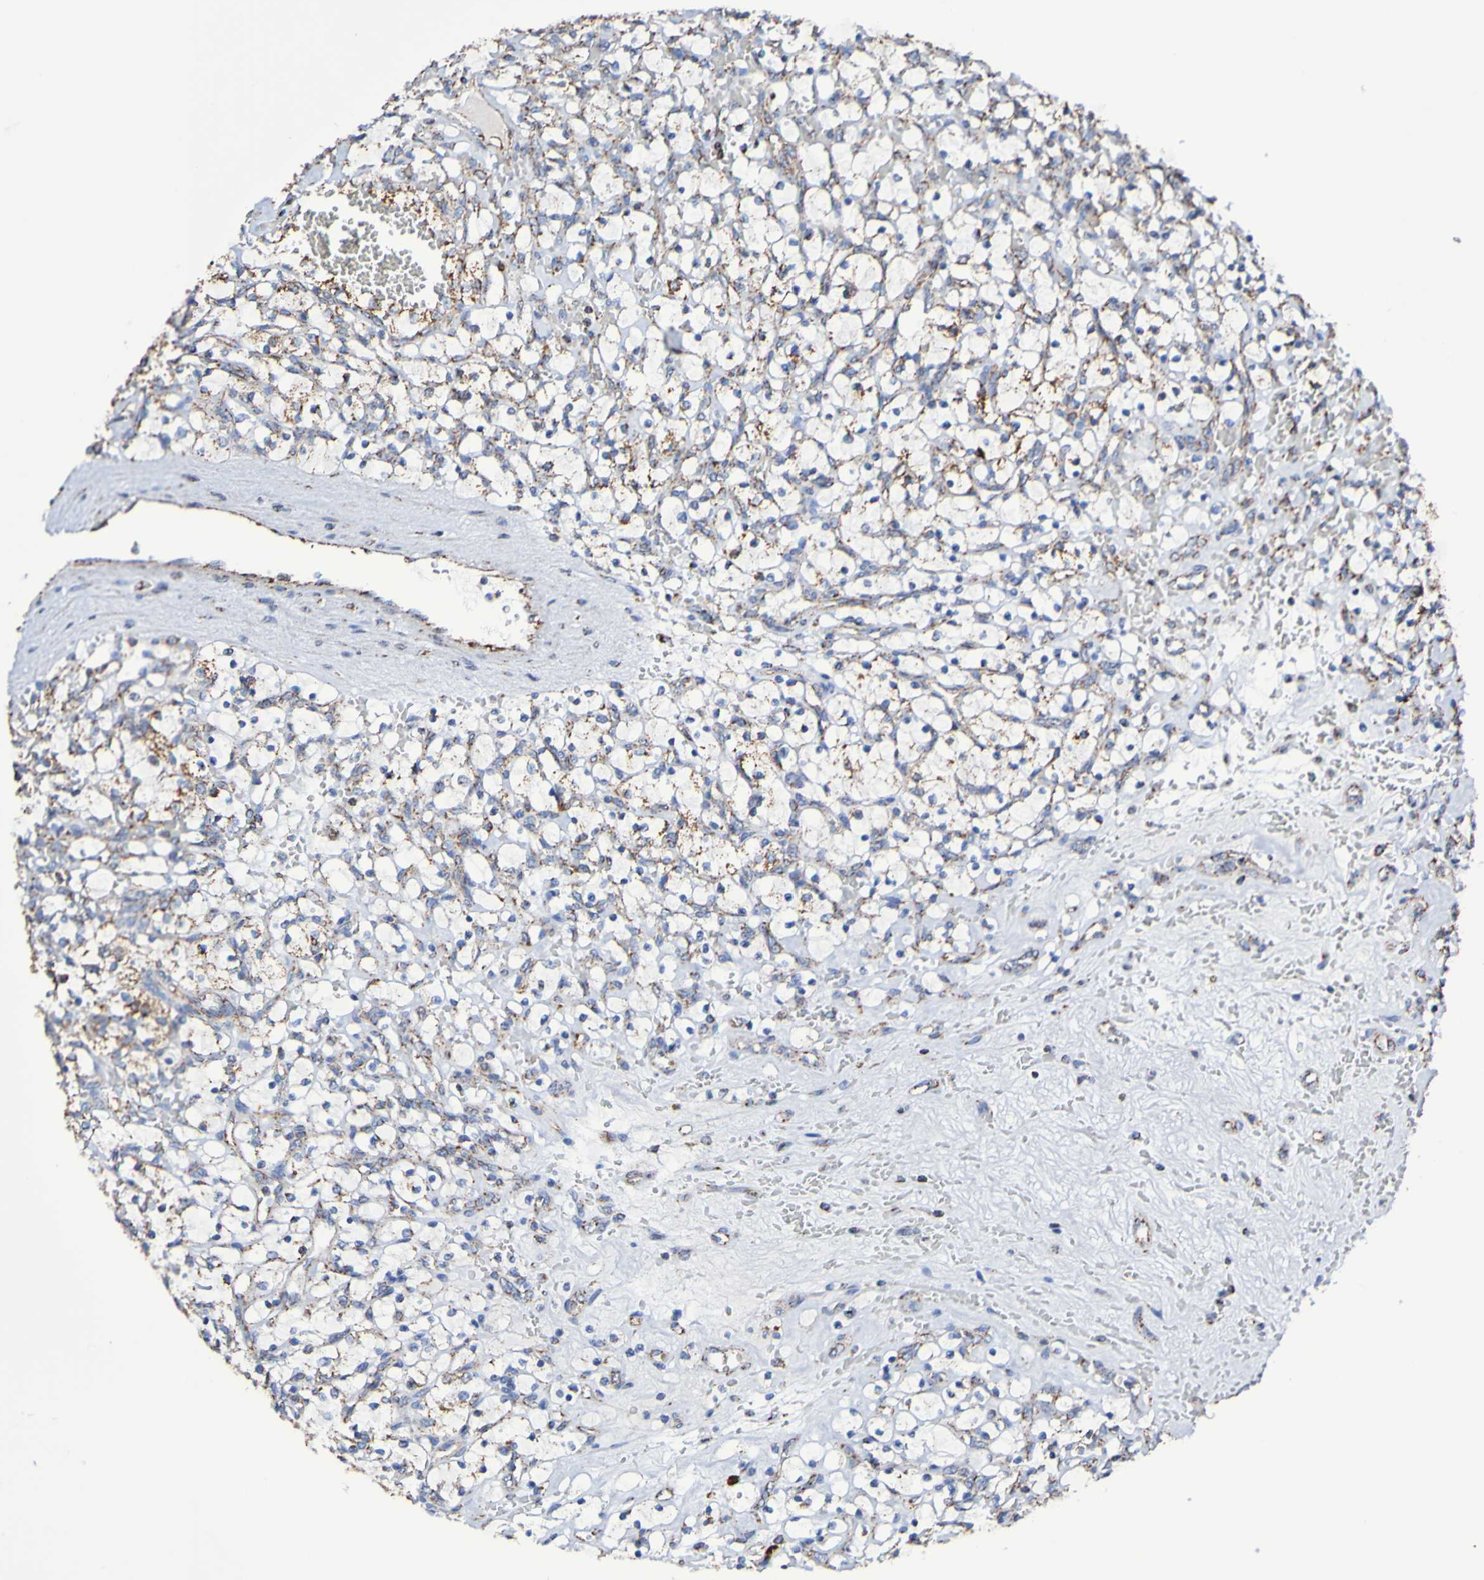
{"staining": {"intensity": "weak", "quantity": "25%-75%", "location": "cytoplasmic/membranous"}, "tissue": "renal cancer", "cell_type": "Tumor cells", "image_type": "cancer", "snomed": [{"axis": "morphology", "description": "Adenocarcinoma, NOS"}, {"axis": "topography", "description": "Kidney"}], "caption": "Human renal cancer (adenocarcinoma) stained with a brown dye exhibits weak cytoplasmic/membranous positive expression in about 25%-75% of tumor cells.", "gene": "IL18R1", "patient": {"sex": "female", "age": 69}}